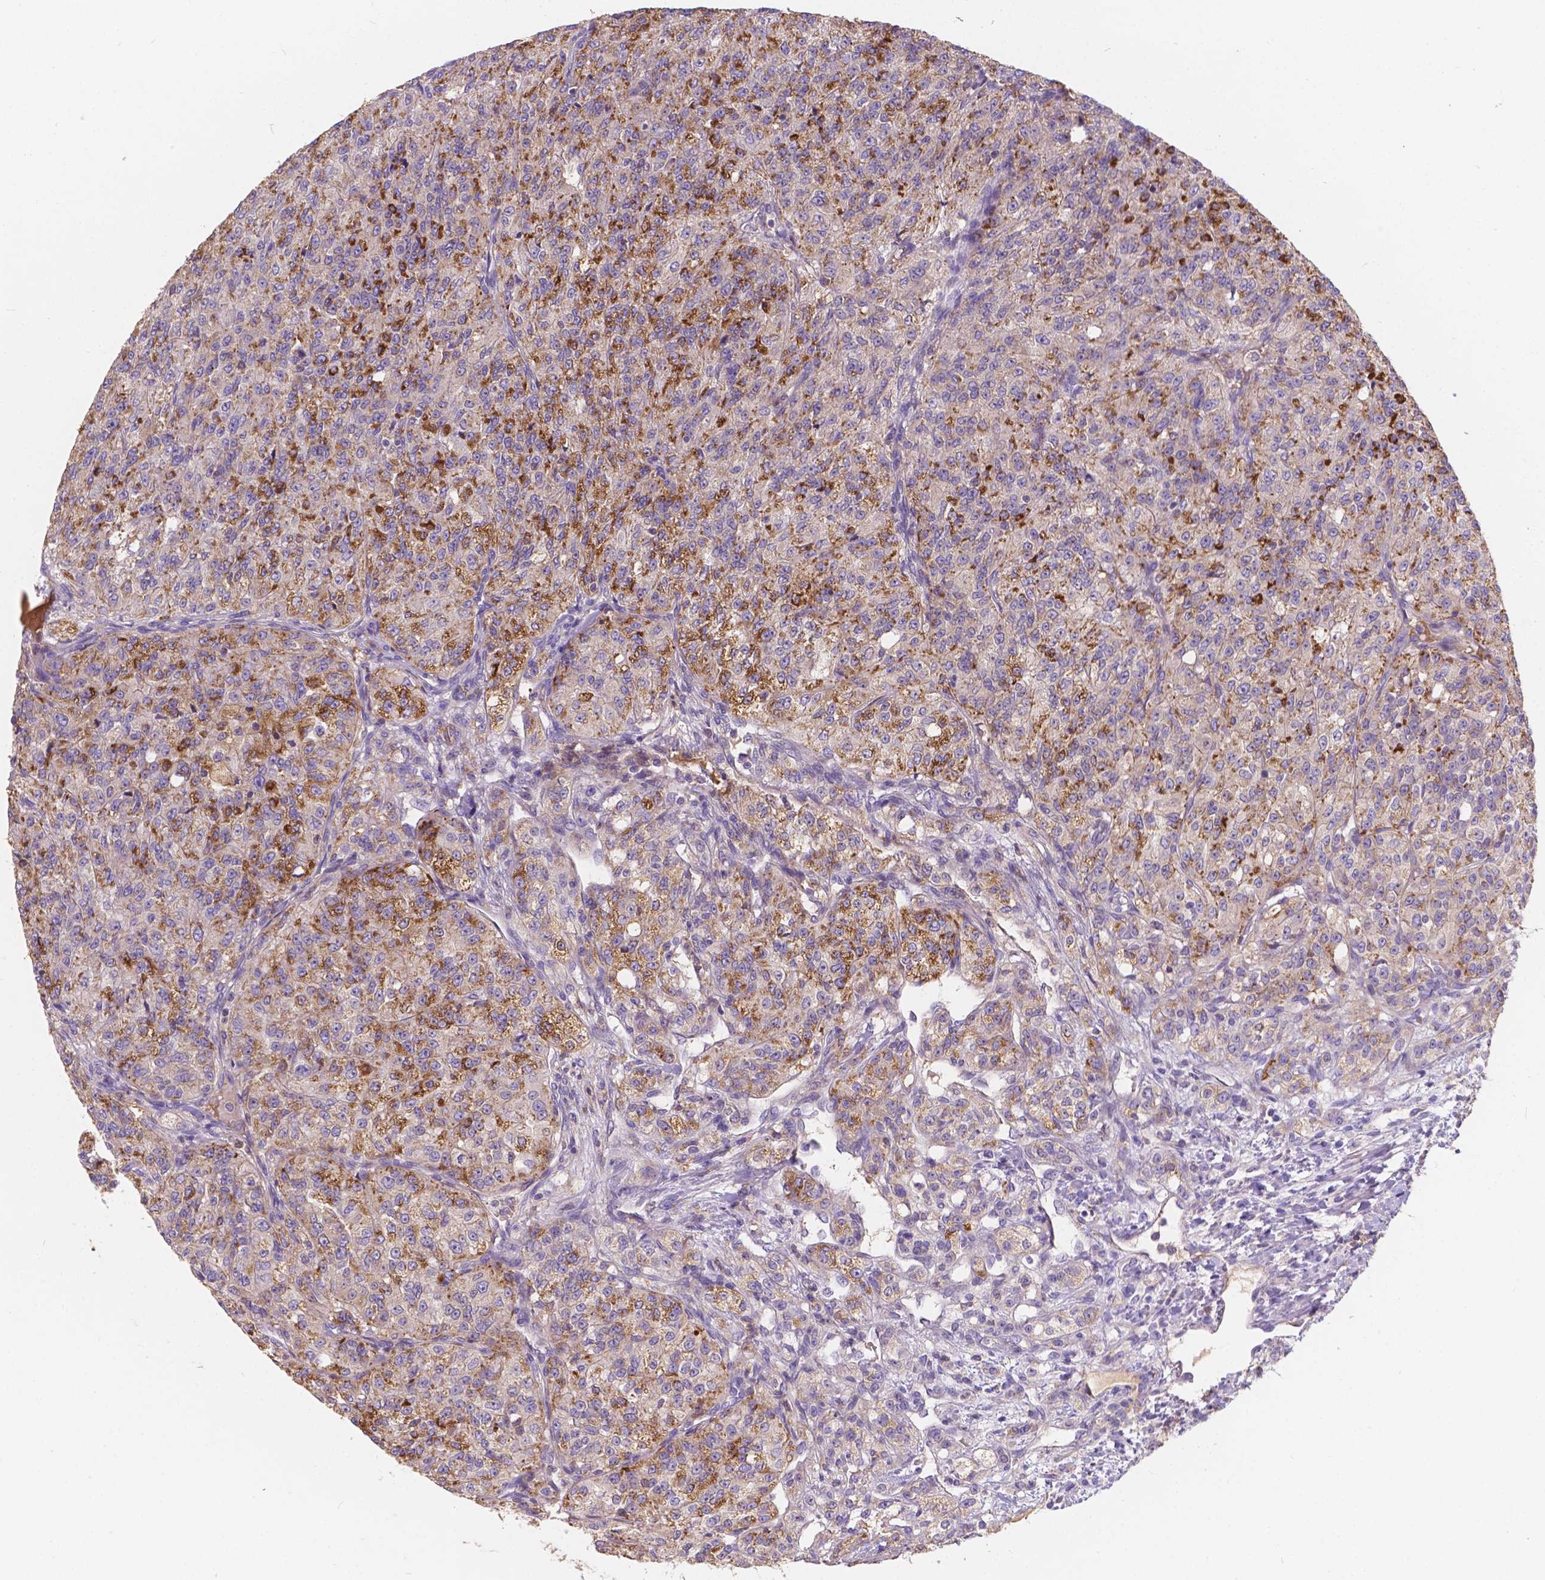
{"staining": {"intensity": "strong", "quantity": ">75%", "location": "cytoplasmic/membranous"}, "tissue": "renal cancer", "cell_type": "Tumor cells", "image_type": "cancer", "snomed": [{"axis": "morphology", "description": "Adenocarcinoma, NOS"}, {"axis": "topography", "description": "Kidney"}], "caption": "Immunohistochemical staining of adenocarcinoma (renal) reveals high levels of strong cytoplasmic/membranous protein positivity in about >75% of tumor cells. The staining is performed using DAB brown chromogen to label protein expression. The nuclei are counter-stained blue using hematoxylin.", "gene": "CDK10", "patient": {"sex": "female", "age": 63}}